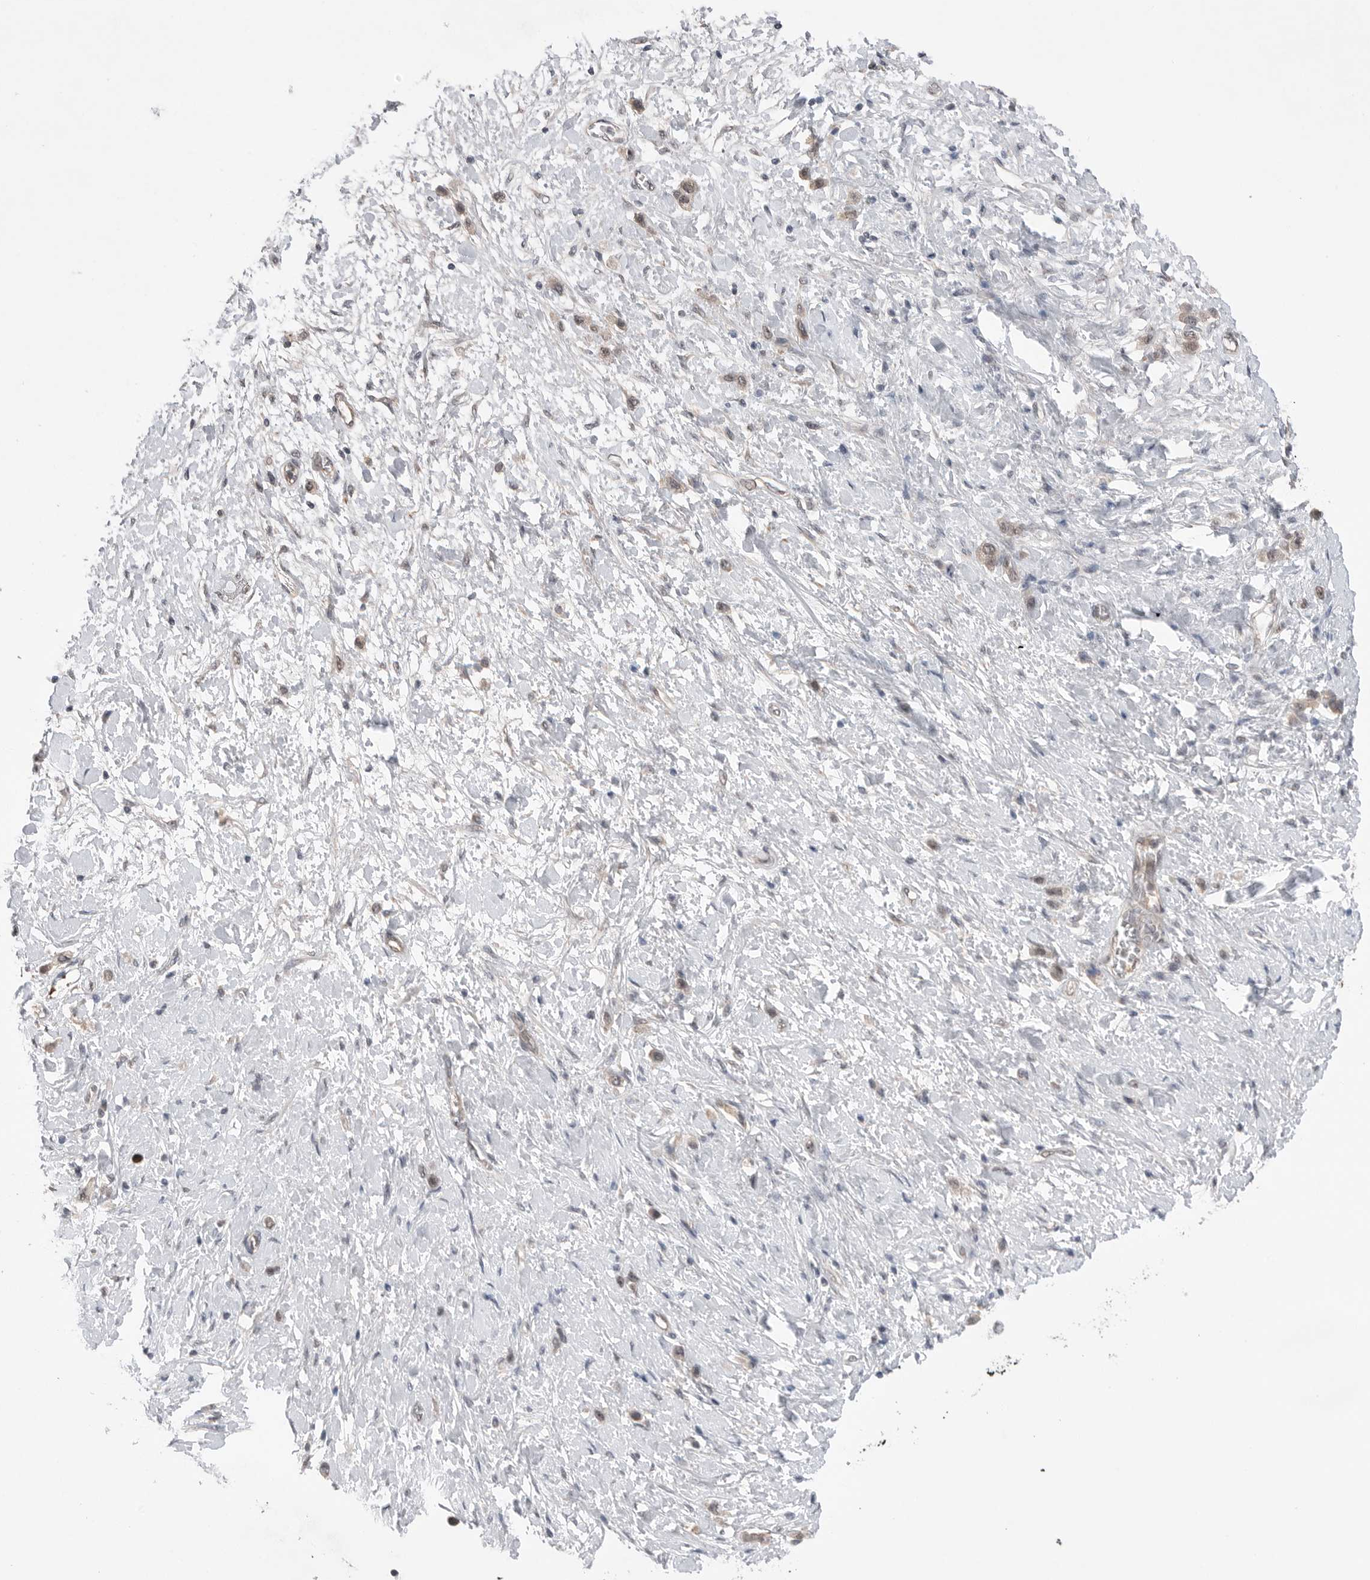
{"staining": {"intensity": "weak", "quantity": ">75%", "location": "cytoplasmic/membranous,nuclear"}, "tissue": "stomach cancer", "cell_type": "Tumor cells", "image_type": "cancer", "snomed": [{"axis": "morphology", "description": "Adenocarcinoma, NOS"}, {"axis": "topography", "description": "Stomach"}], "caption": "Stomach adenocarcinoma was stained to show a protein in brown. There is low levels of weak cytoplasmic/membranous and nuclear positivity in approximately >75% of tumor cells.", "gene": "NTAQ1", "patient": {"sex": "female", "age": 65}}